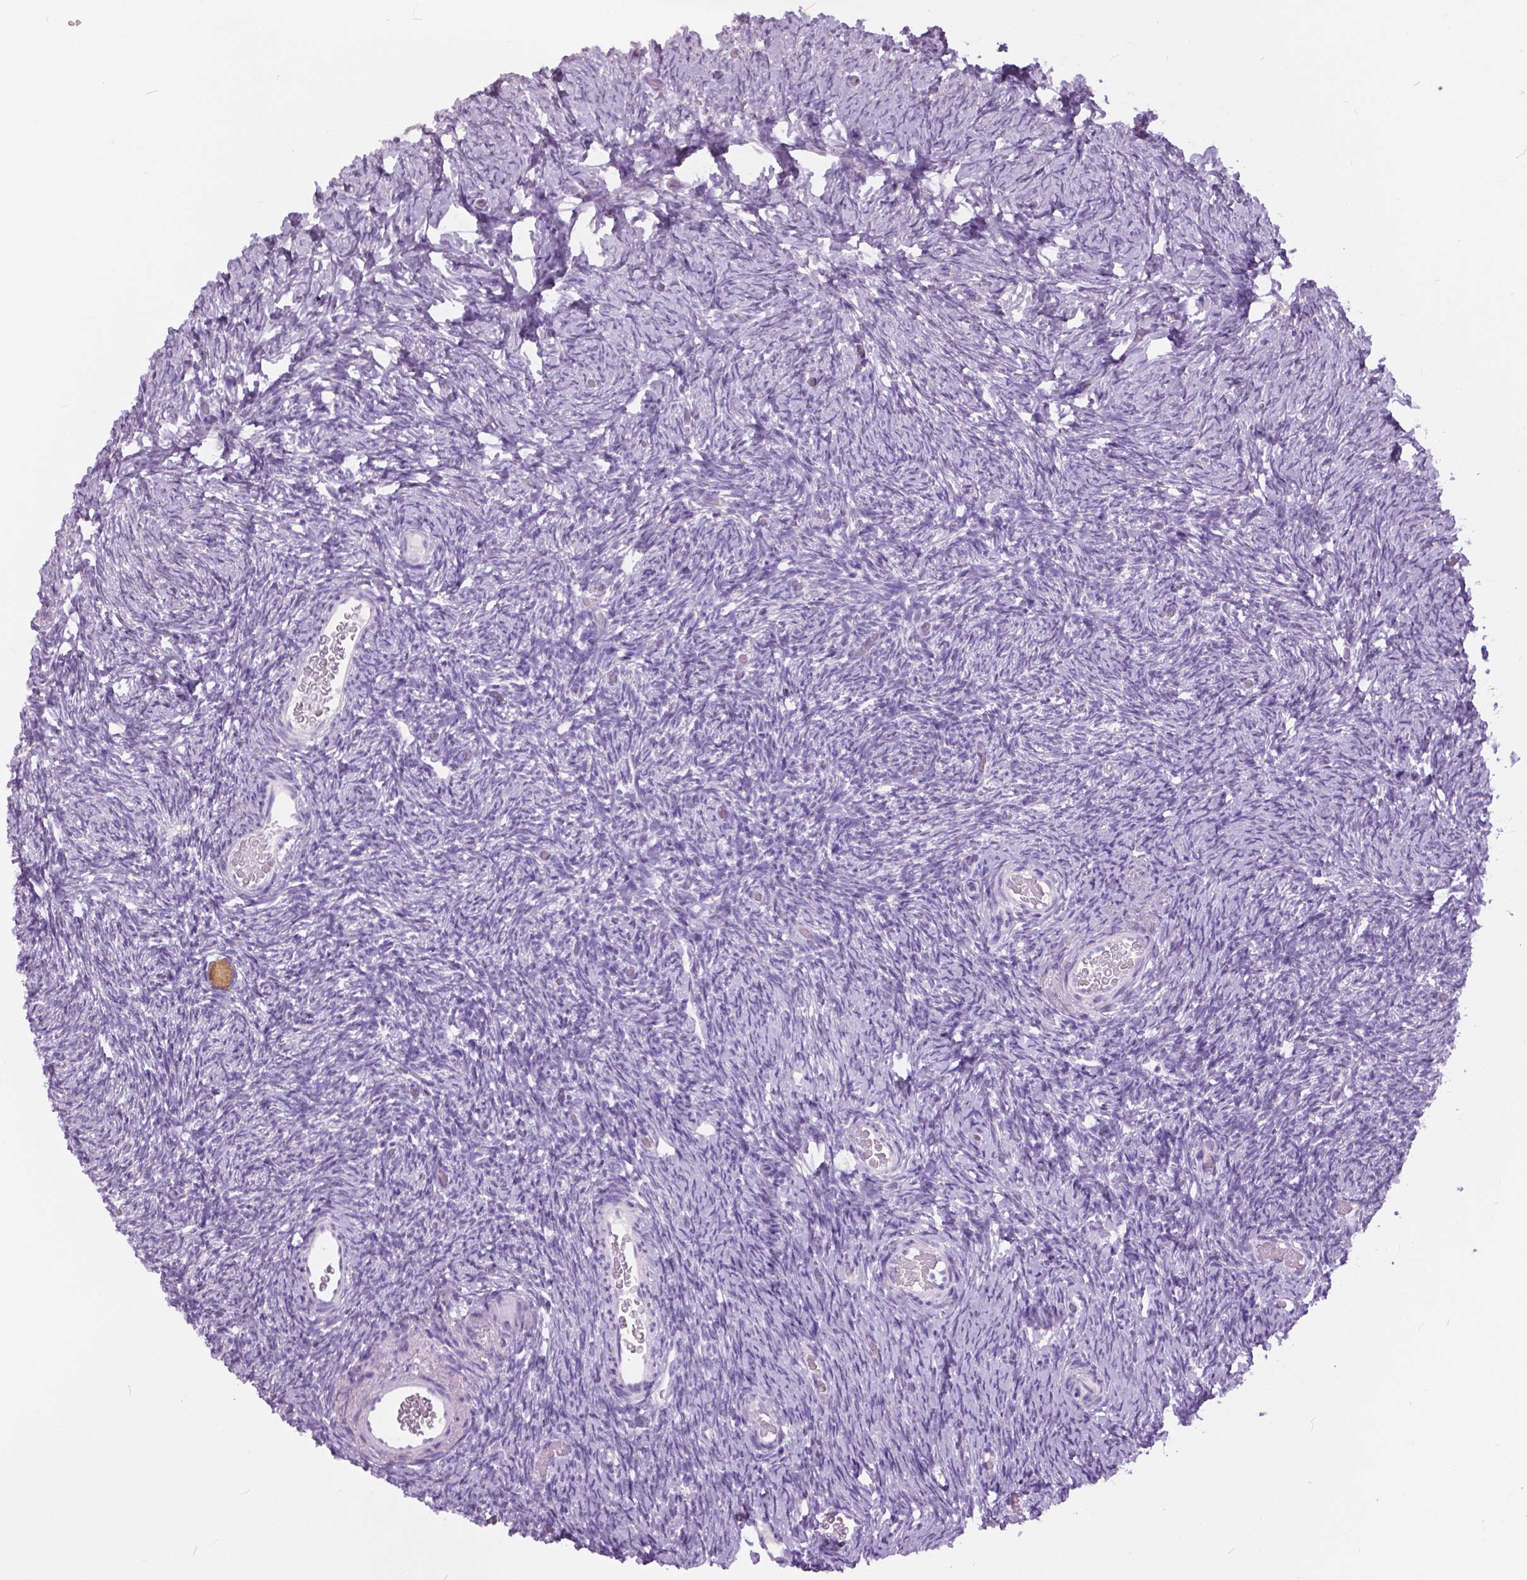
{"staining": {"intensity": "weak", "quantity": ">75%", "location": "cytoplasmic/membranous"}, "tissue": "ovary", "cell_type": "Follicle cells", "image_type": "normal", "snomed": [{"axis": "morphology", "description": "Normal tissue, NOS"}, {"axis": "topography", "description": "Ovary"}], "caption": "This image demonstrates immunohistochemistry (IHC) staining of unremarkable human ovary, with low weak cytoplasmic/membranous expression in approximately >75% of follicle cells.", "gene": "TP53TG5", "patient": {"sex": "female", "age": 39}}